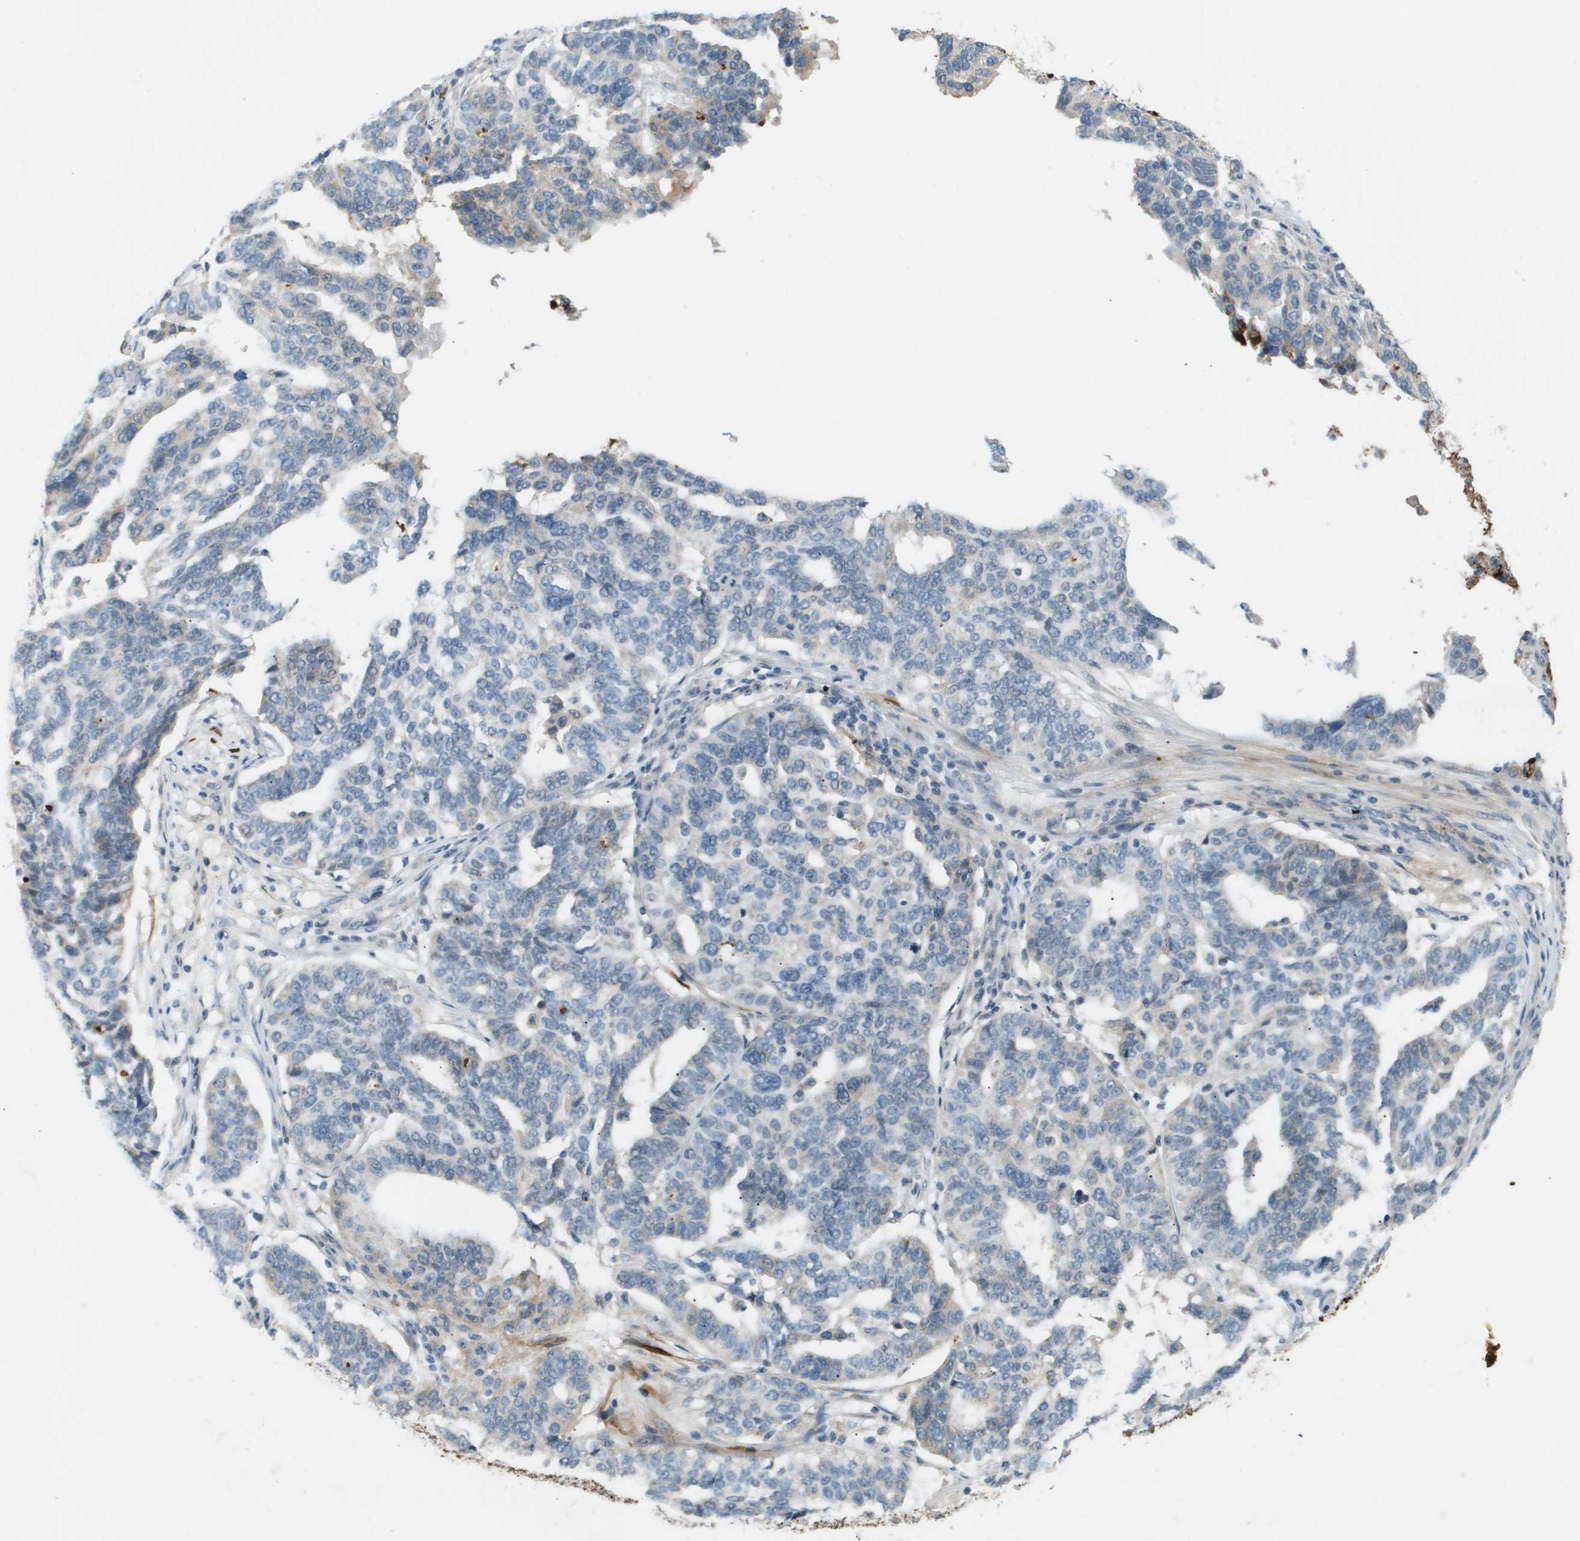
{"staining": {"intensity": "negative", "quantity": "none", "location": "none"}, "tissue": "ovarian cancer", "cell_type": "Tumor cells", "image_type": "cancer", "snomed": [{"axis": "morphology", "description": "Cystadenocarcinoma, serous, NOS"}, {"axis": "topography", "description": "Ovary"}], "caption": "Tumor cells are negative for brown protein staining in ovarian cancer. (DAB immunohistochemistry (IHC) visualized using brightfield microscopy, high magnification).", "gene": "VTN", "patient": {"sex": "female", "age": 59}}